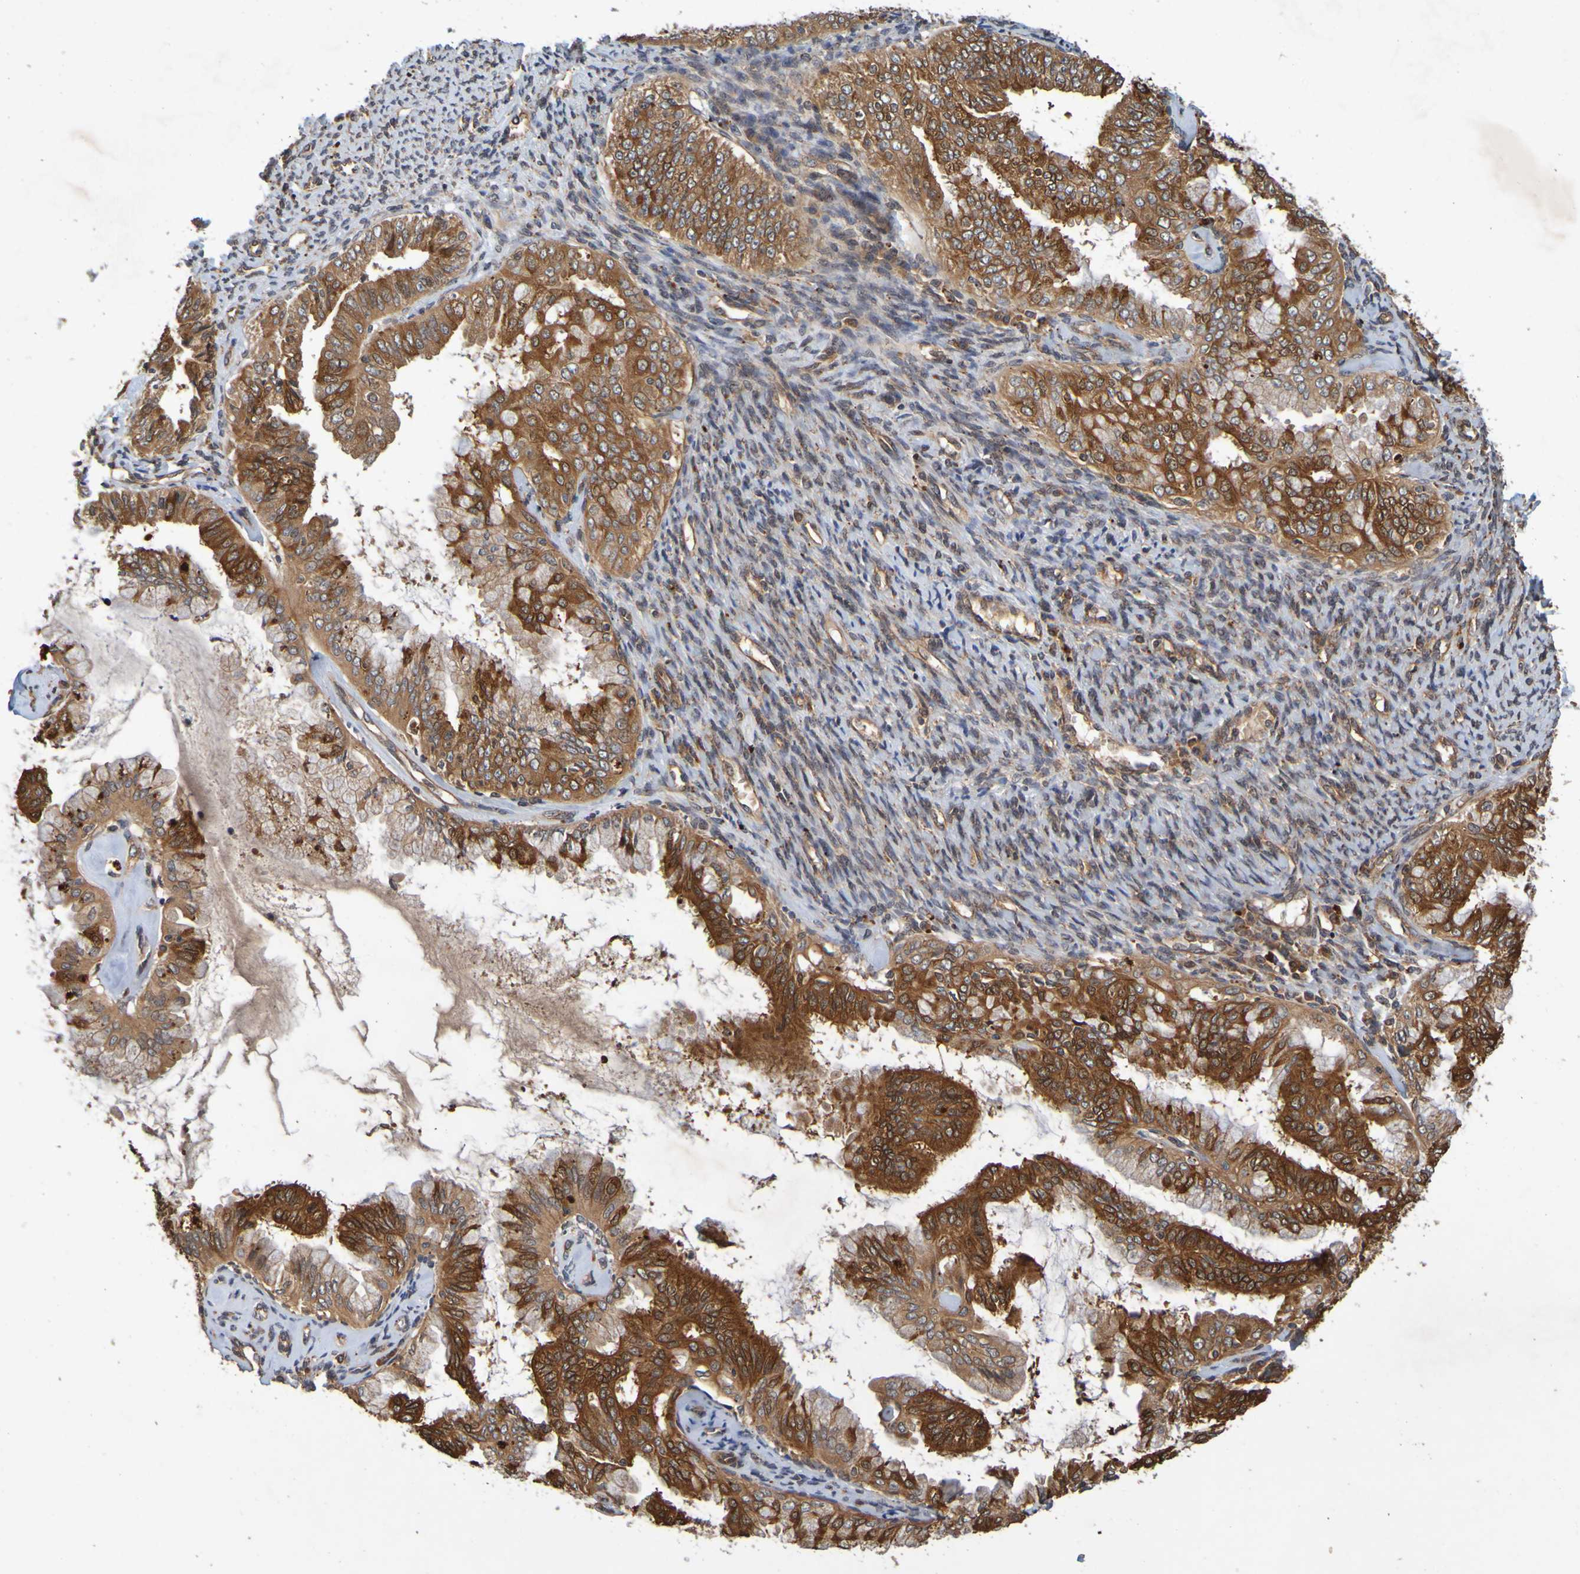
{"staining": {"intensity": "strong", "quantity": ">75%", "location": "cytoplasmic/membranous"}, "tissue": "endometrial cancer", "cell_type": "Tumor cells", "image_type": "cancer", "snomed": [{"axis": "morphology", "description": "Adenocarcinoma, NOS"}, {"axis": "topography", "description": "Endometrium"}], "caption": "This is a photomicrograph of immunohistochemistry (IHC) staining of endometrial cancer (adenocarcinoma), which shows strong positivity in the cytoplasmic/membranous of tumor cells.", "gene": "OCRL", "patient": {"sex": "female", "age": 63}}